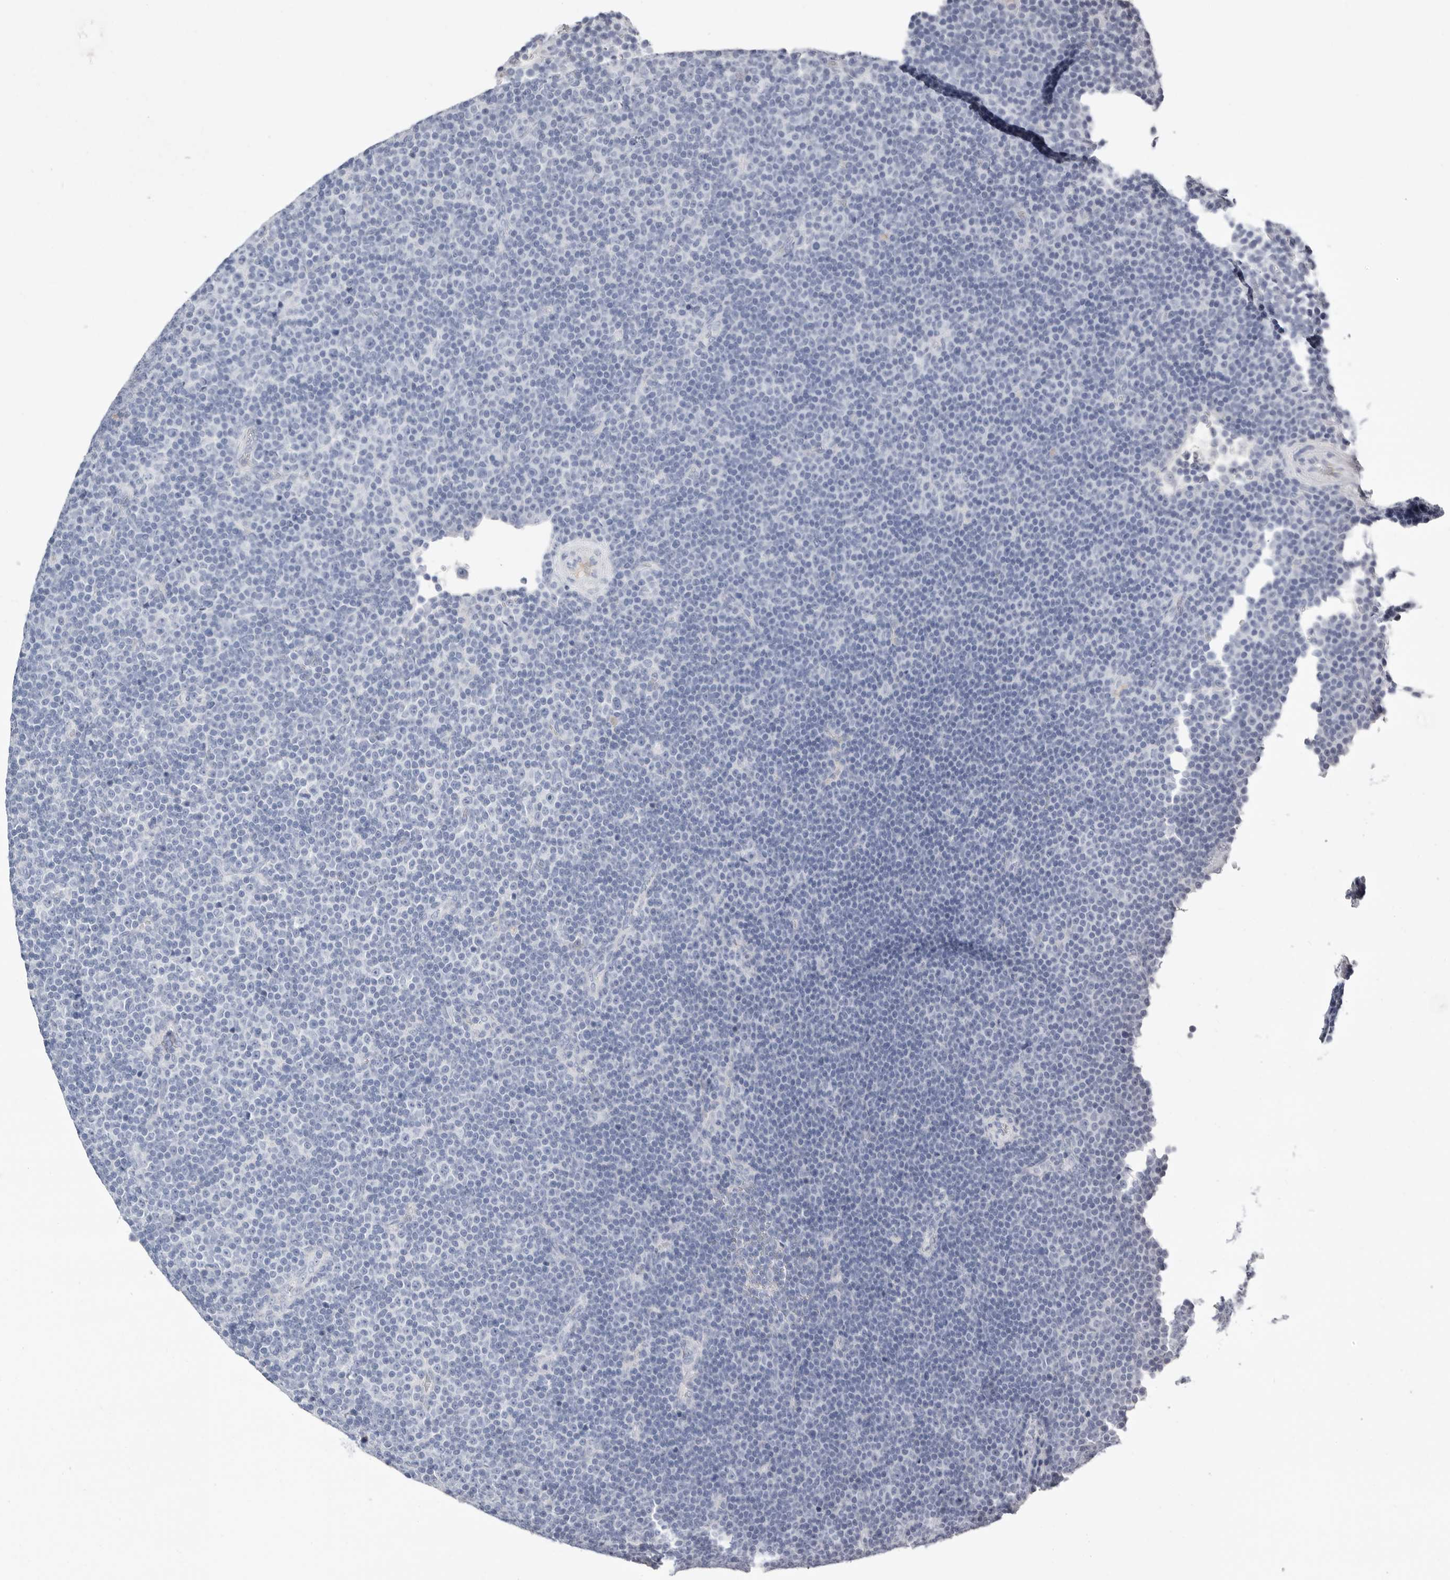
{"staining": {"intensity": "negative", "quantity": "none", "location": "none"}, "tissue": "lymphoma", "cell_type": "Tumor cells", "image_type": "cancer", "snomed": [{"axis": "morphology", "description": "Malignant lymphoma, non-Hodgkin's type, Low grade"}, {"axis": "topography", "description": "Lymph node"}], "caption": "Human lymphoma stained for a protein using IHC reveals no expression in tumor cells.", "gene": "LPO", "patient": {"sex": "female", "age": 67}}